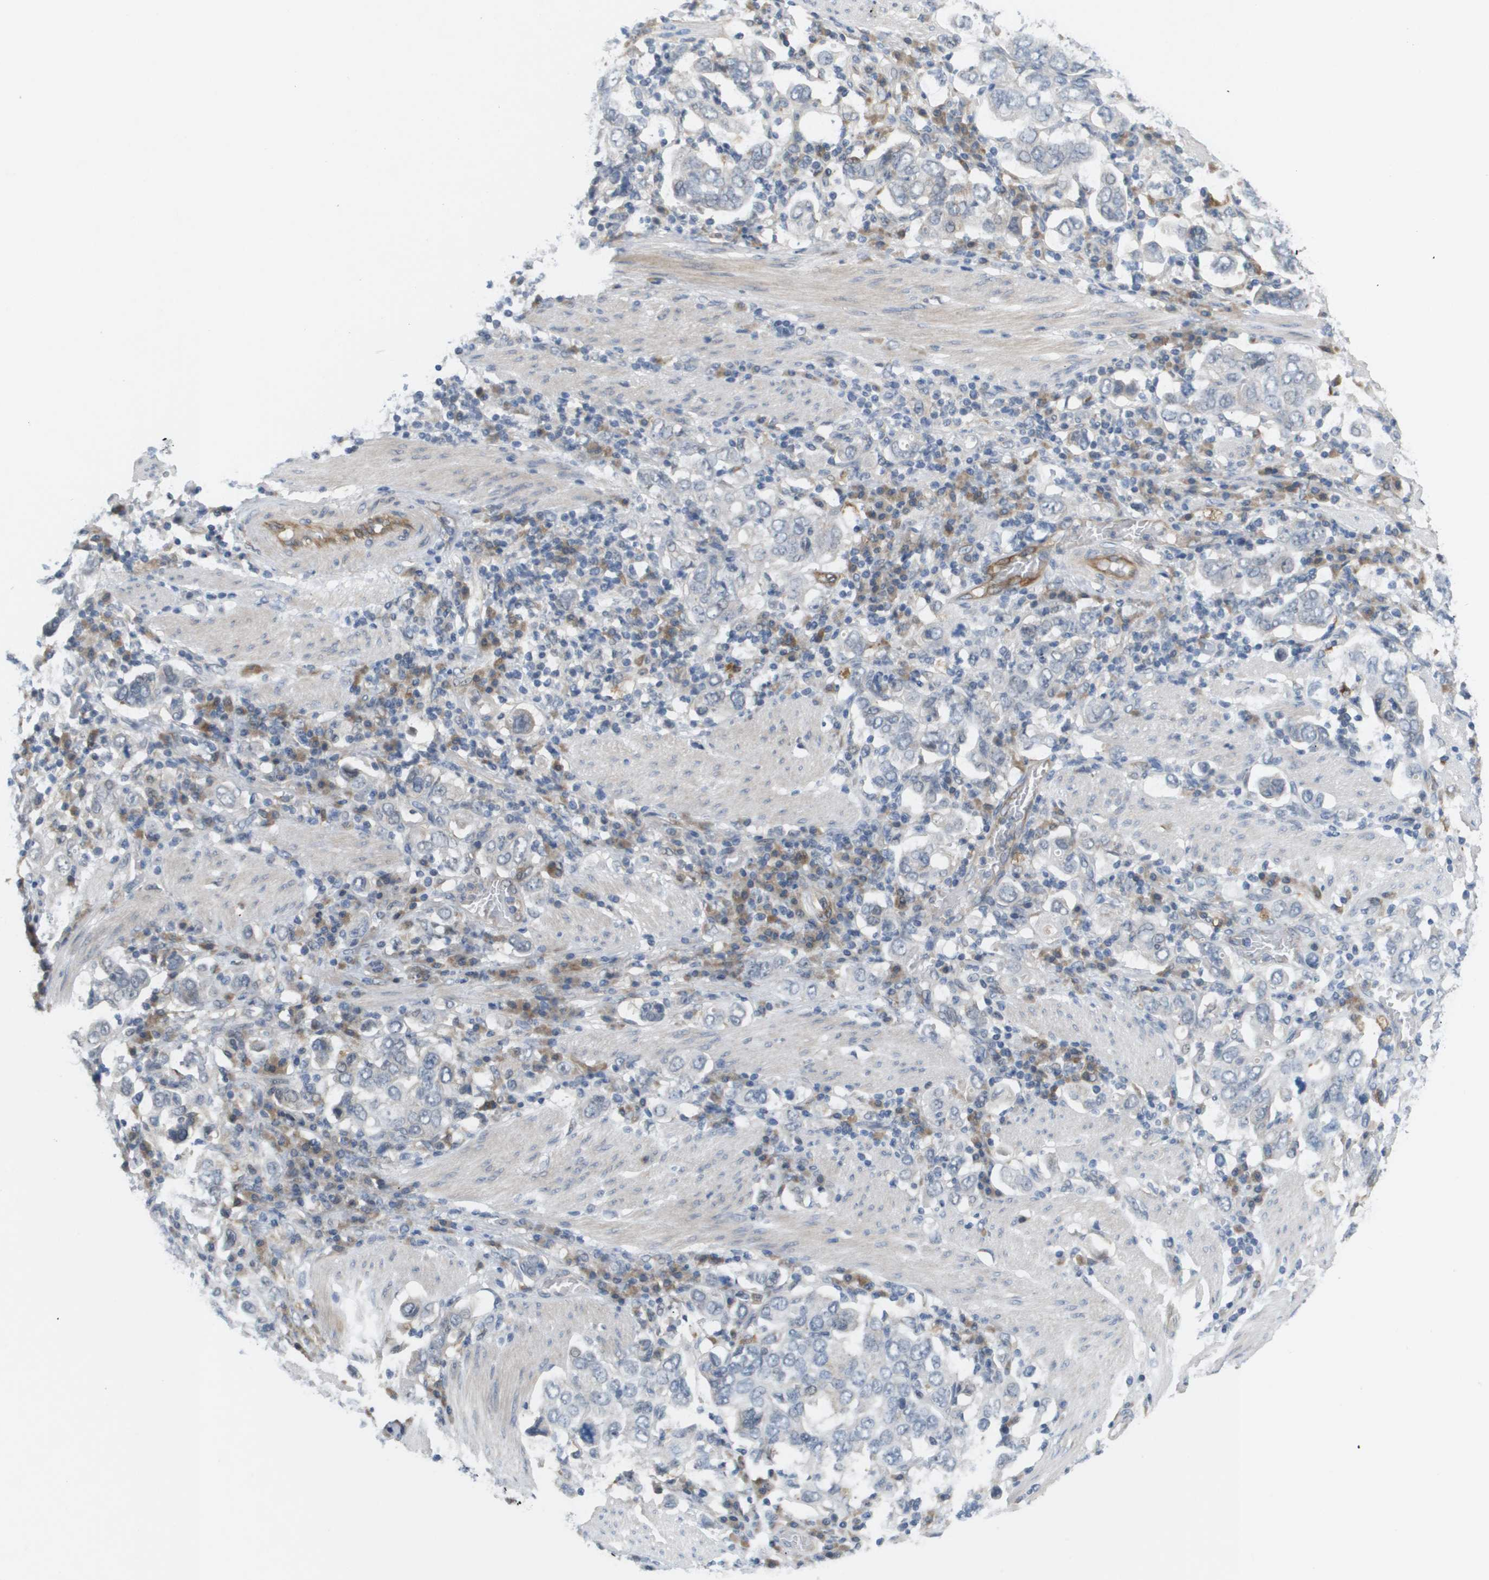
{"staining": {"intensity": "negative", "quantity": "none", "location": "none"}, "tissue": "stomach cancer", "cell_type": "Tumor cells", "image_type": "cancer", "snomed": [{"axis": "morphology", "description": "Adenocarcinoma, NOS"}, {"axis": "topography", "description": "Stomach, upper"}], "caption": "DAB immunohistochemical staining of adenocarcinoma (stomach) shows no significant expression in tumor cells.", "gene": "MARCHF8", "patient": {"sex": "male", "age": 62}}